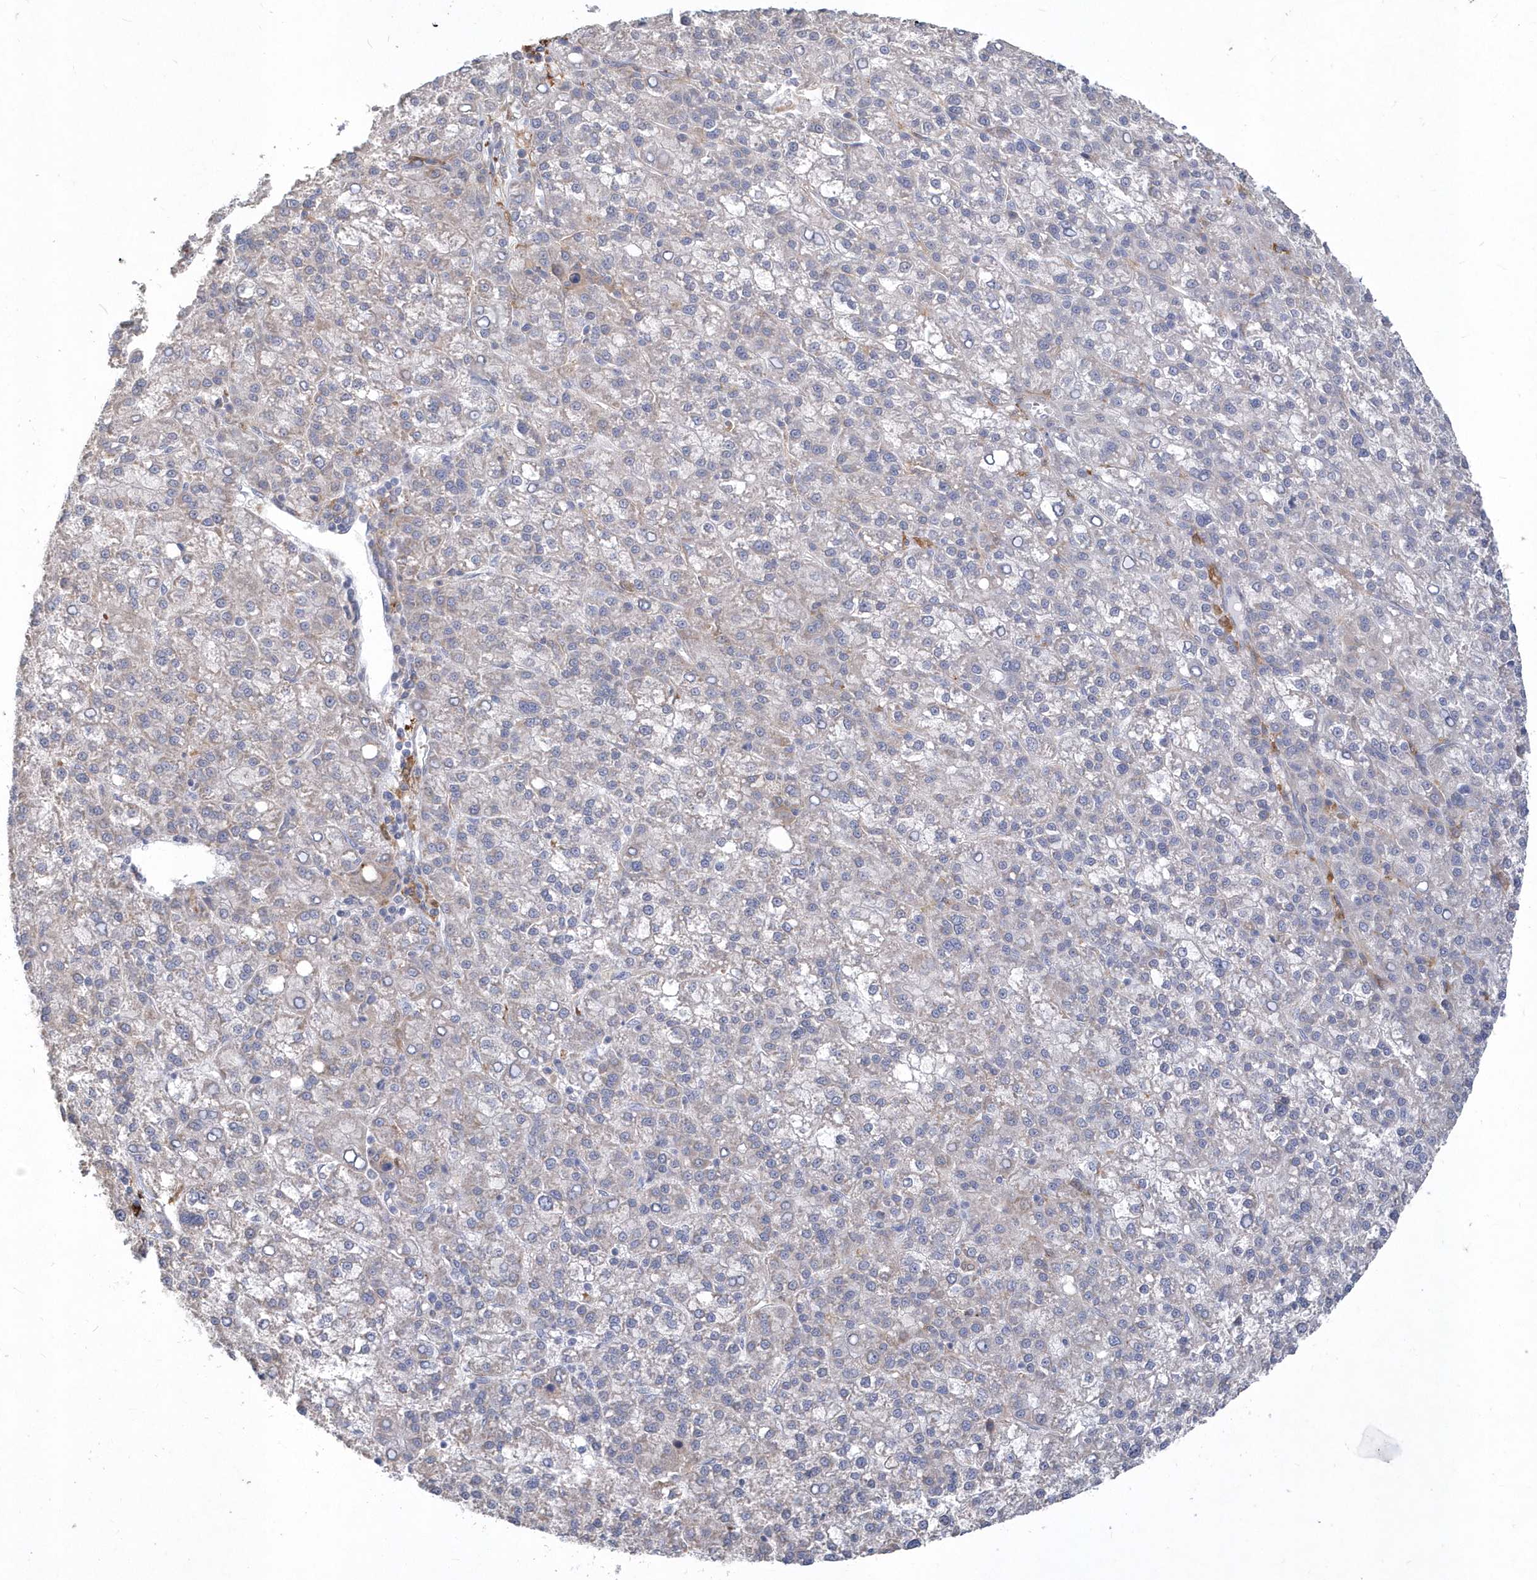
{"staining": {"intensity": "negative", "quantity": "none", "location": "none"}, "tissue": "liver cancer", "cell_type": "Tumor cells", "image_type": "cancer", "snomed": [{"axis": "morphology", "description": "Carcinoma, Hepatocellular, NOS"}, {"axis": "topography", "description": "Liver"}], "caption": "Immunohistochemistry (IHC) of liver cancer (hepatocellular carcinoma) reveals no expression in tumor cells.", "gene": "TSPEAR", "patient": {"sex": "female", "age": 58}}